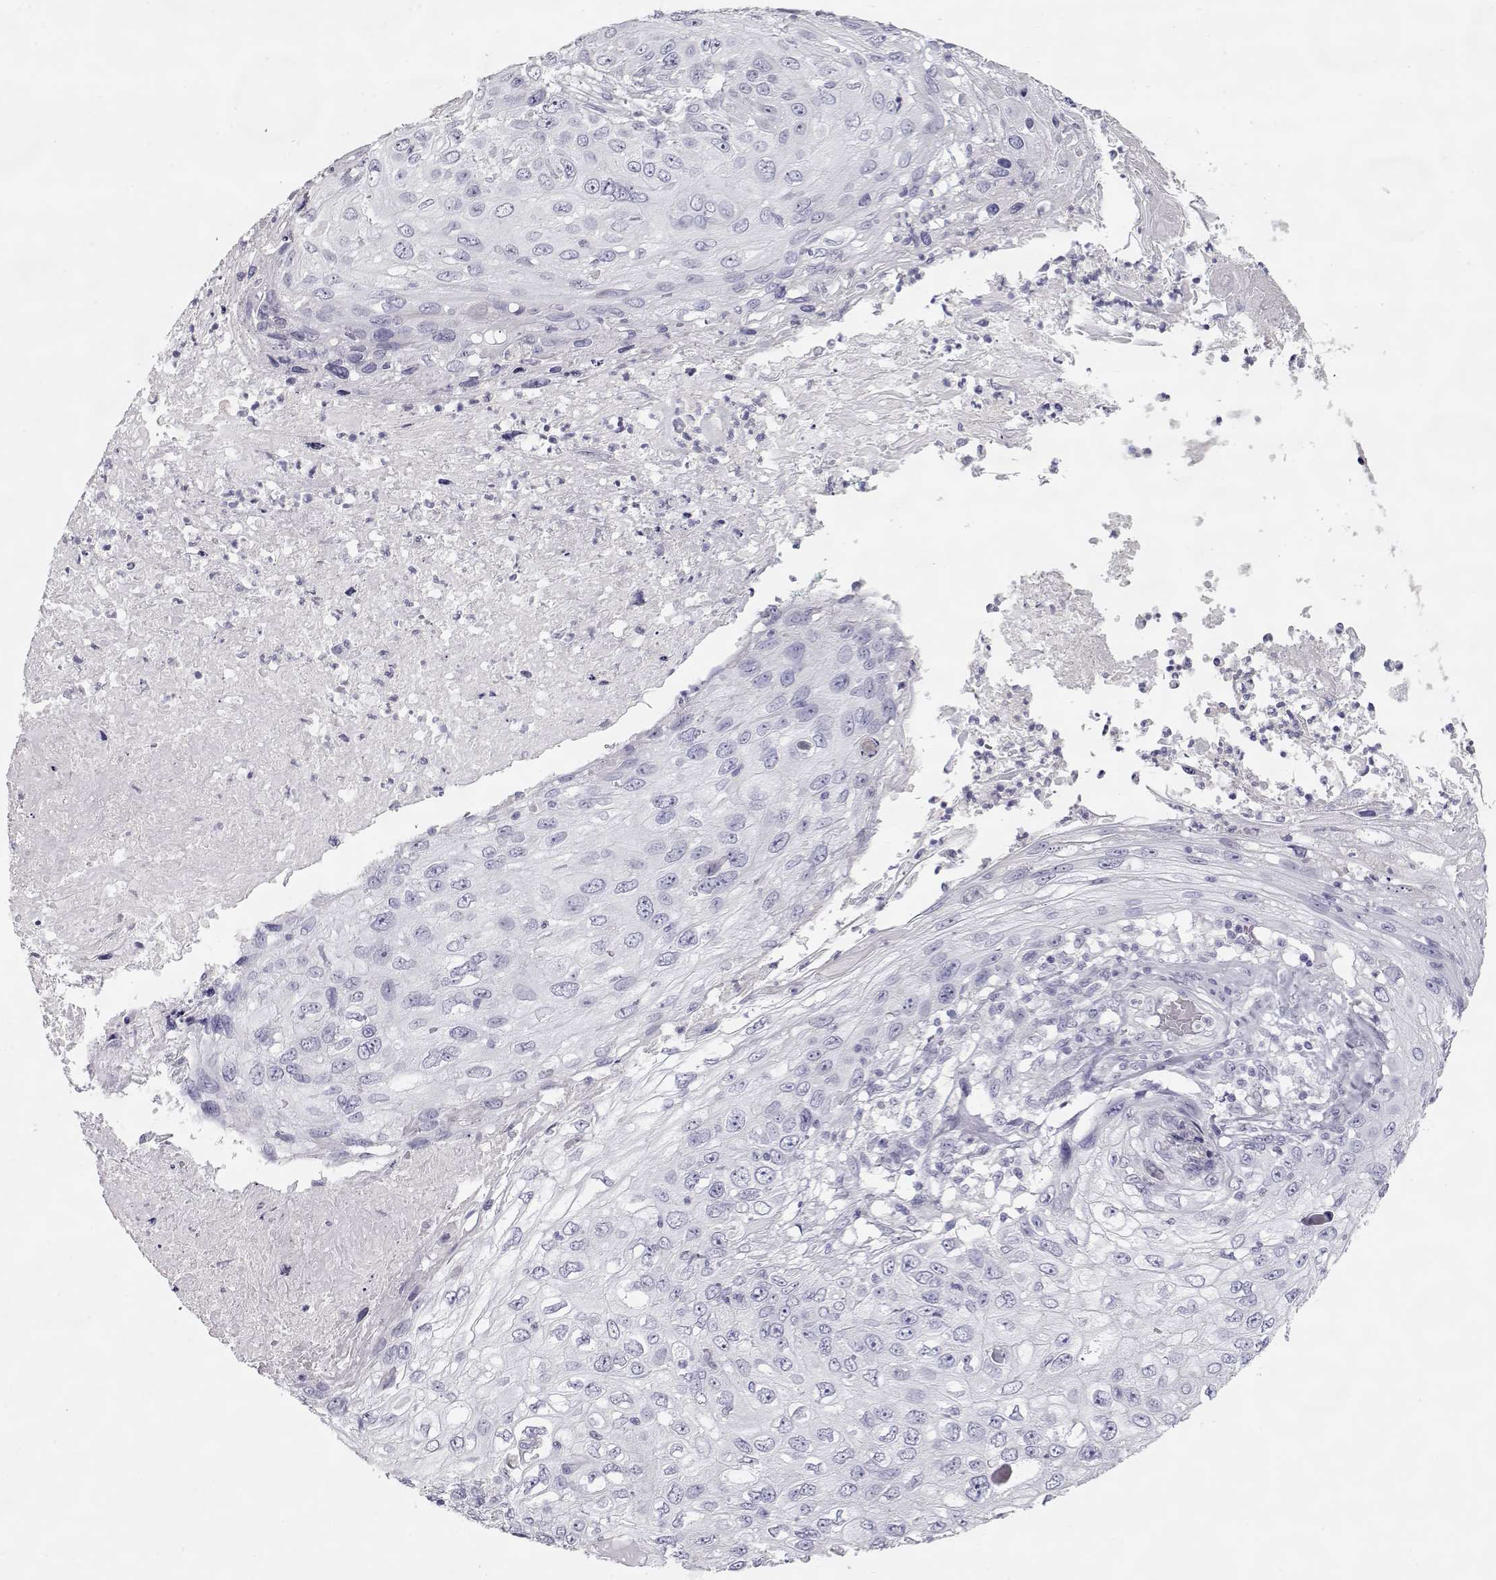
{"staining": {"intensity": "negative", "quantity": "none", "location": "none"}, "tissue": "skin cancer", "cell_type": "Tumor cells", "image_type": "cancer", "snomed": [{"axis": "morphology", "description": "Squamous cell carcinoma, NOS"}, {"axis": "topography", "description": "Skin"}], "caption": "There is no significant expression in tumor cells of skin squamous cell carcinoma.", "gene": "SLITRK3", "patient": {"sex": "male", "age": 92}}